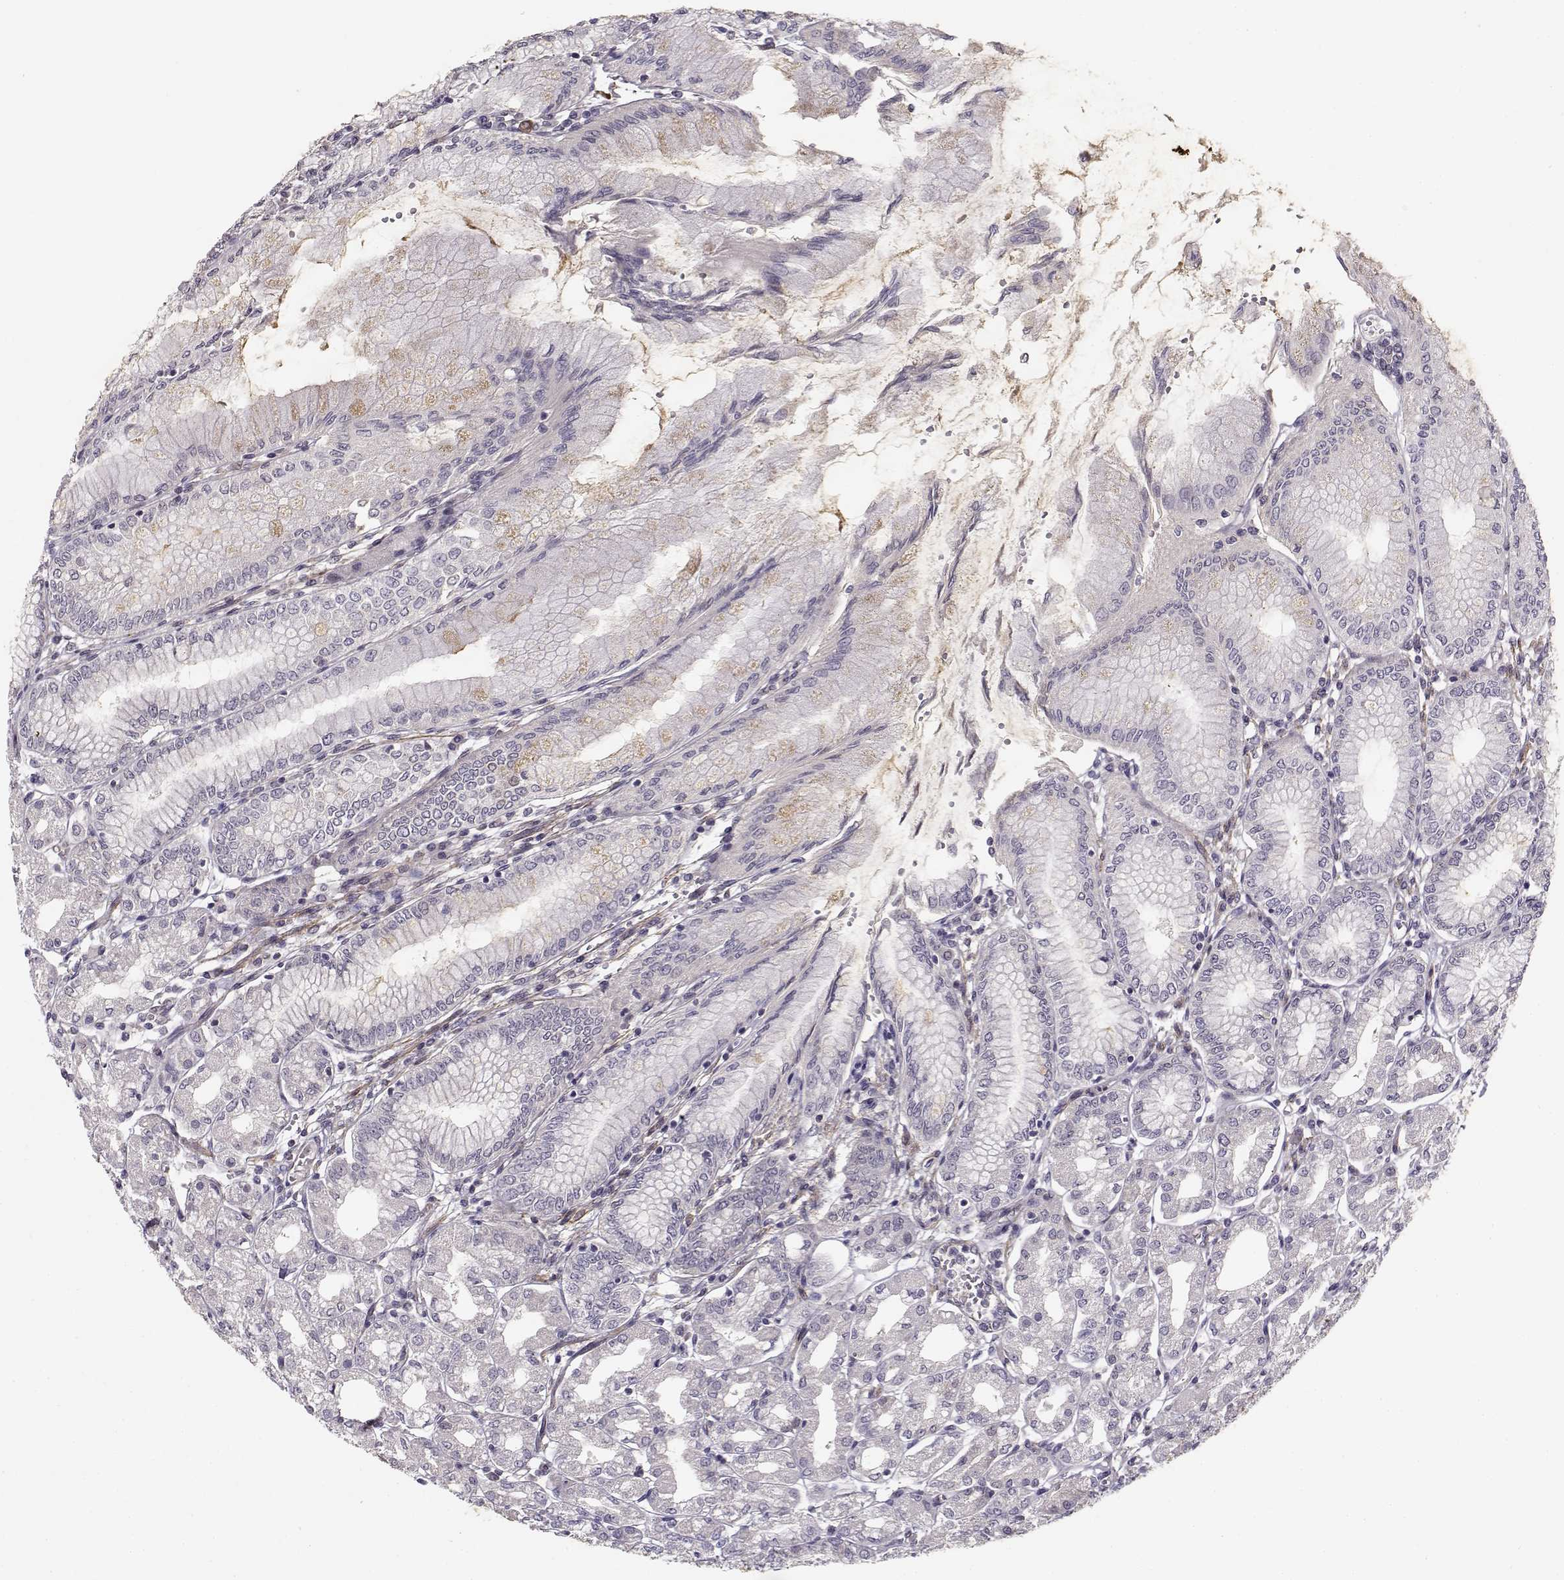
{"staining": {"intensity": "negative", "quantity": "none", "location": "none"}, "tissue": "stomach", "cell_type": "Glandular cells", "image_type": "normal", "snomed": [{"axis": "morphology", "description": "Normal tissue, NOS"}, {"axis": "topography", "description": "Skeletal muscle"}, {"axis": "topography", "description": "Stomach"}], "caption": "High power microscopy photomicrograph of an IHC image of benign stomach, revealing no significant positivity in glandular cells.", "gene": "RGS9BP", "patient": {"sex": "female", "age": 57}}